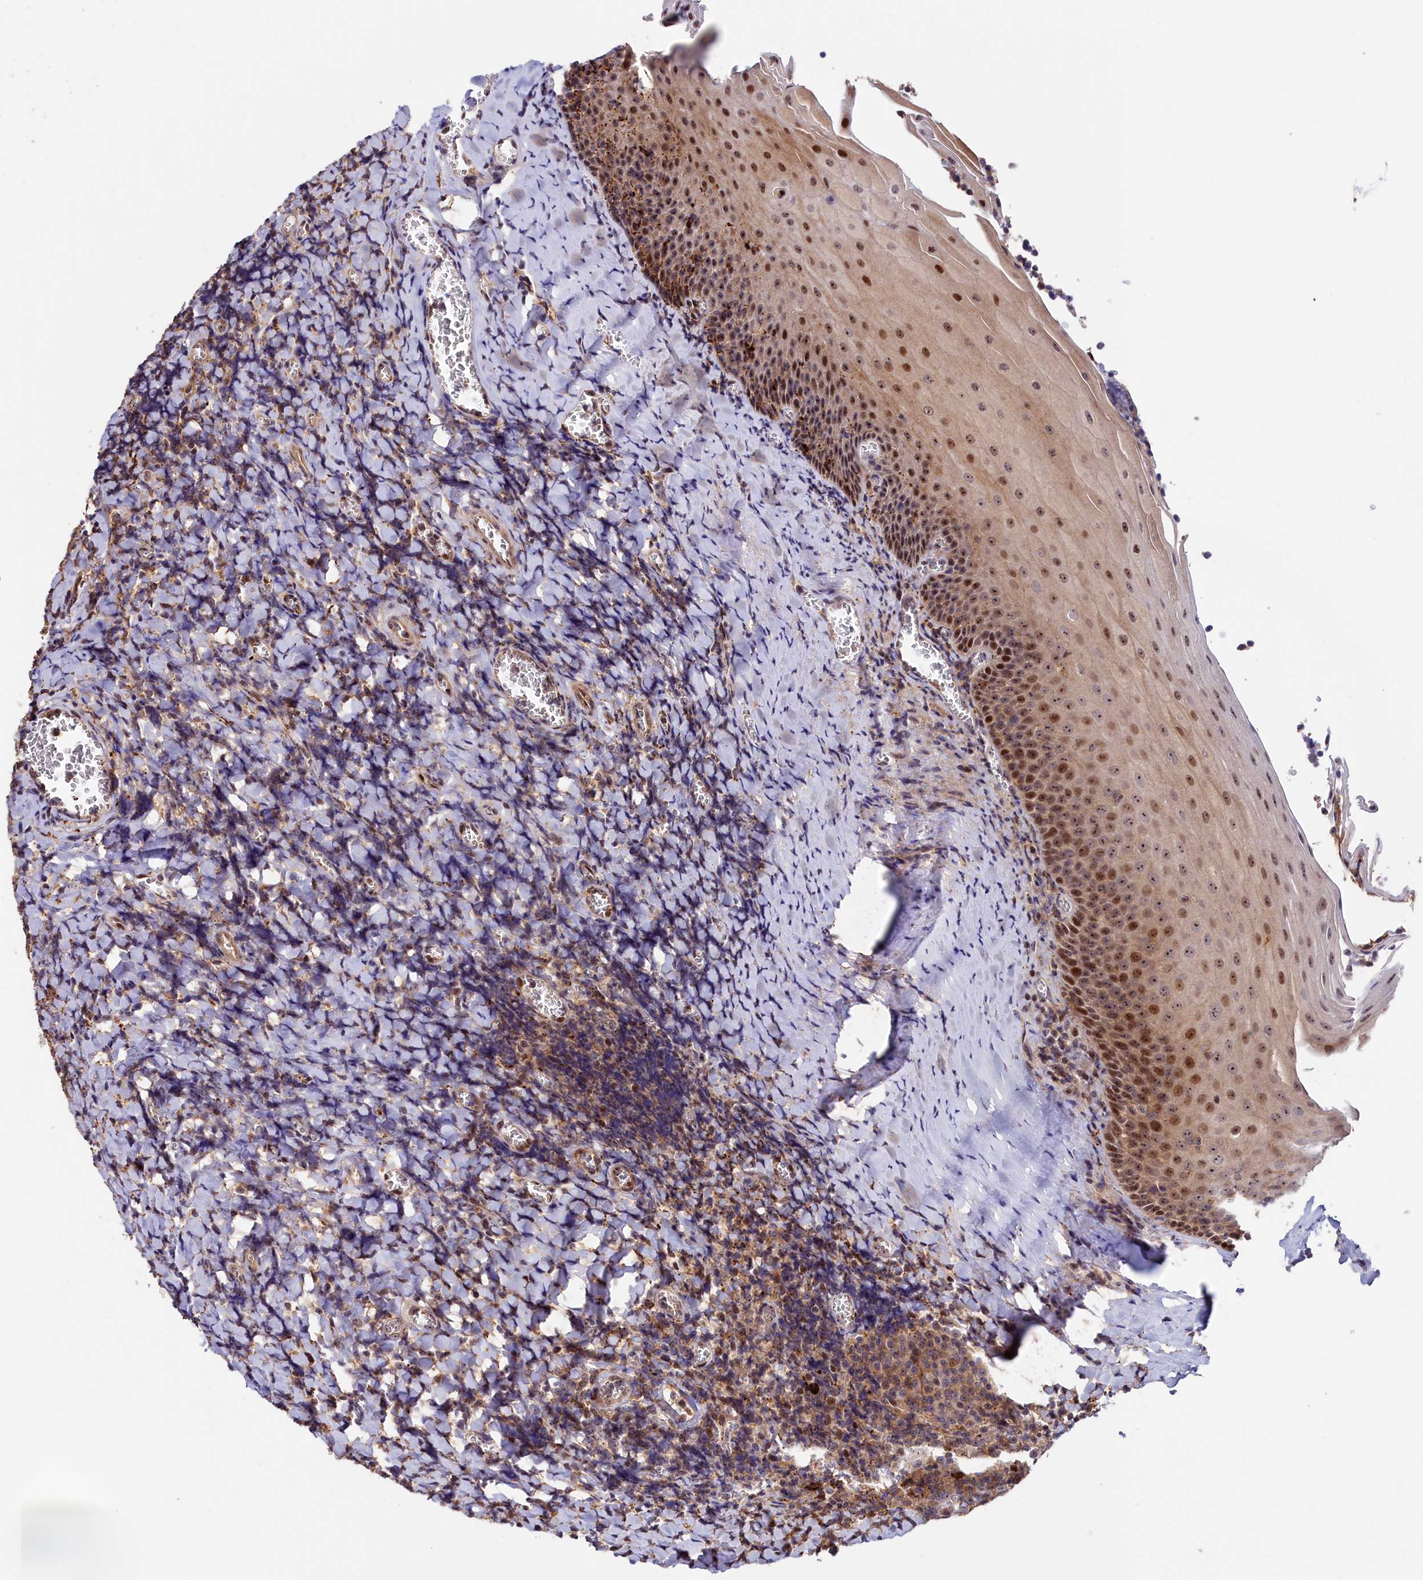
{"staining": {"intensity": "moderate", "quantity": ">75%", "location": "cytoplasmic/membranous"}, "tissue": "tonsil", "cell_type": "Germinal center cells", "image_type": "normal", "snomed": [{"axis": "morphology", "description": "Normal tissue, NOS"}, {"axis": "topography", "description": "Tonsil"}], "caption": "Immunohistochemistry (IHC) micrograph of normal tonsil: human tonsil stained using immunohistochemistry shows medium levels of moderate protein expression localized specifically in the cytoplasmic/membranous of germinal center cells, appearing as a cytoplasmic/membranous brown color.", "gene": "NEURL4", "patient": {"sex": "male", "age": 27}}